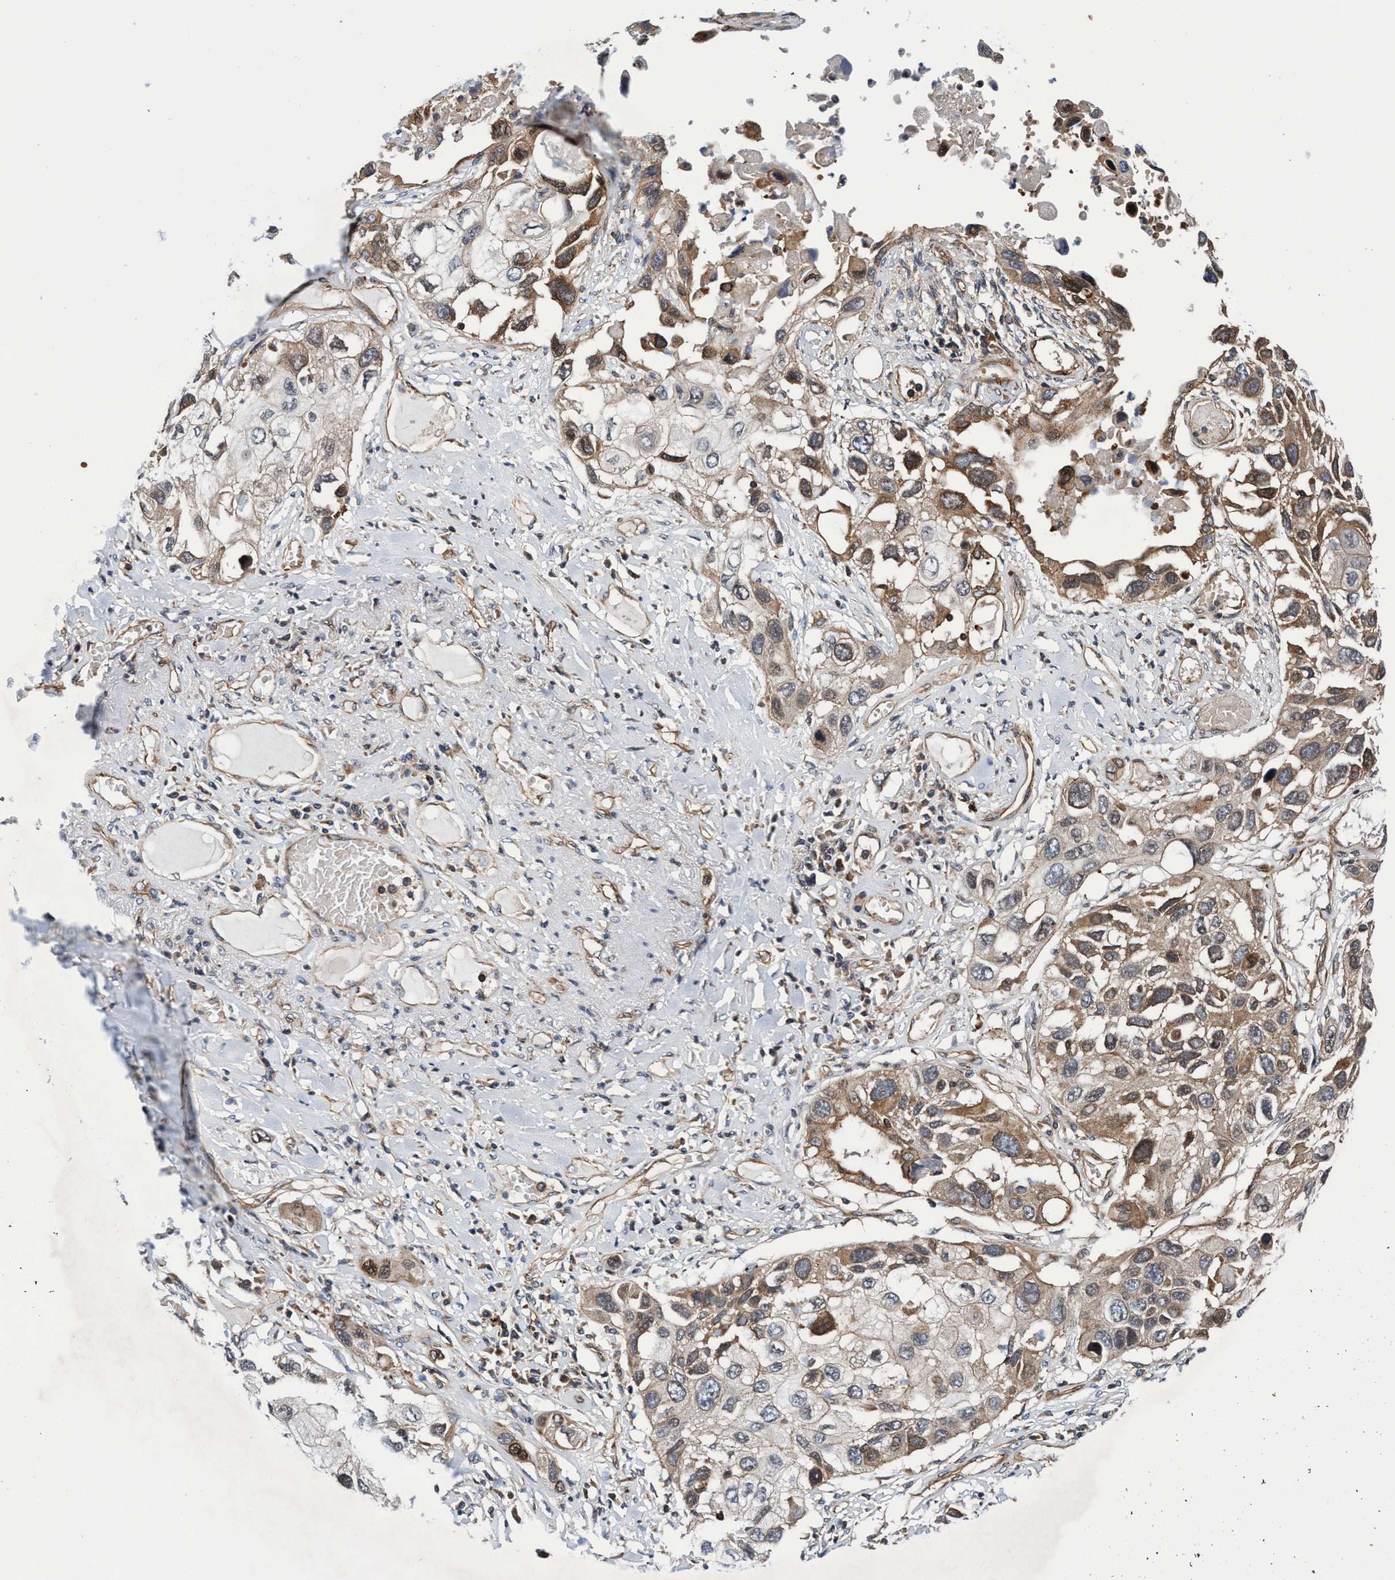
{"staining": {"intensity": "moderate", "quantity": "25%-75%", "location": "cytoplasmic/membranous"}, "tissue": "lung cancer", "cell_type": "Tumor cells", "image_type": "cancer", "snomed": [{"axis": "morphology", "description": "Squamous cell carcinoma, NOS"}, {"axis": "topography", "description": "Lung"}], "caption": "Moderate cytoplasmic/membranous staining is identified in approximately 25%-75% of tumor cells in lung cancer.", "gene": "MCM3AP", "patient": {"sex": "male", "age": 71}}